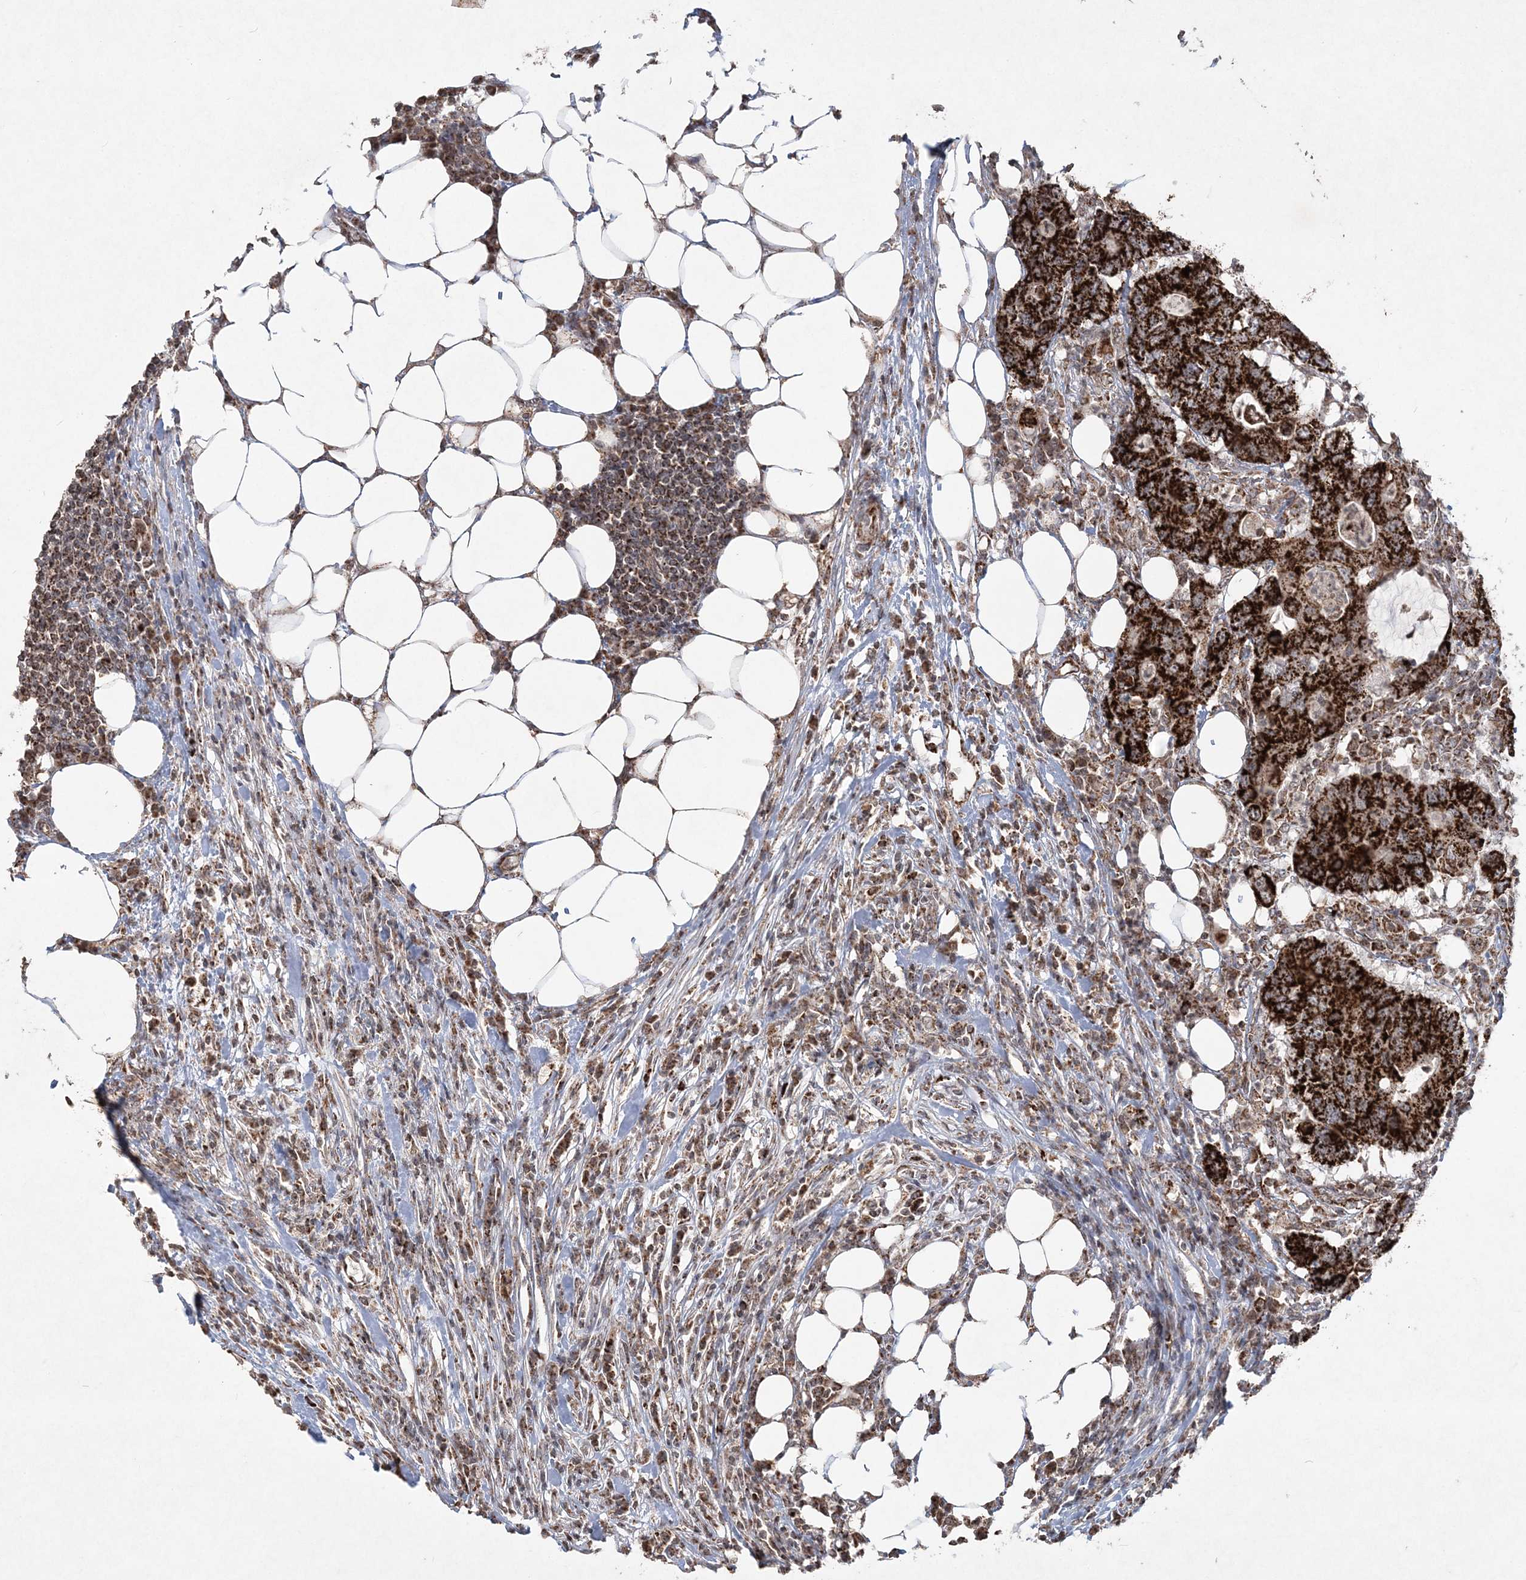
{"staining": {"intensity": "strong", "quantity": ">75%", "location": "cytoplasmic/membranous"}, "tissue": "colorectal cancer", "cell_type": "Tumor cells", "image_type": "cancer", "snomed": [{"axis": "morphology", "description": "Adenocarcinoma, NOS"}, {"axis": "topography", "description": "Colon"}], "caption": "Brown immunohistochemical staining in human colorectal cancer (adenocarcinoma) reveals strong cytoplasmic/membranous positivity in about >75% of tumor cells. (IHC, brightfield microscopy, high magnification).", "gene": "LRPPRC", "patient": {"sex": "male", "age": 71}}